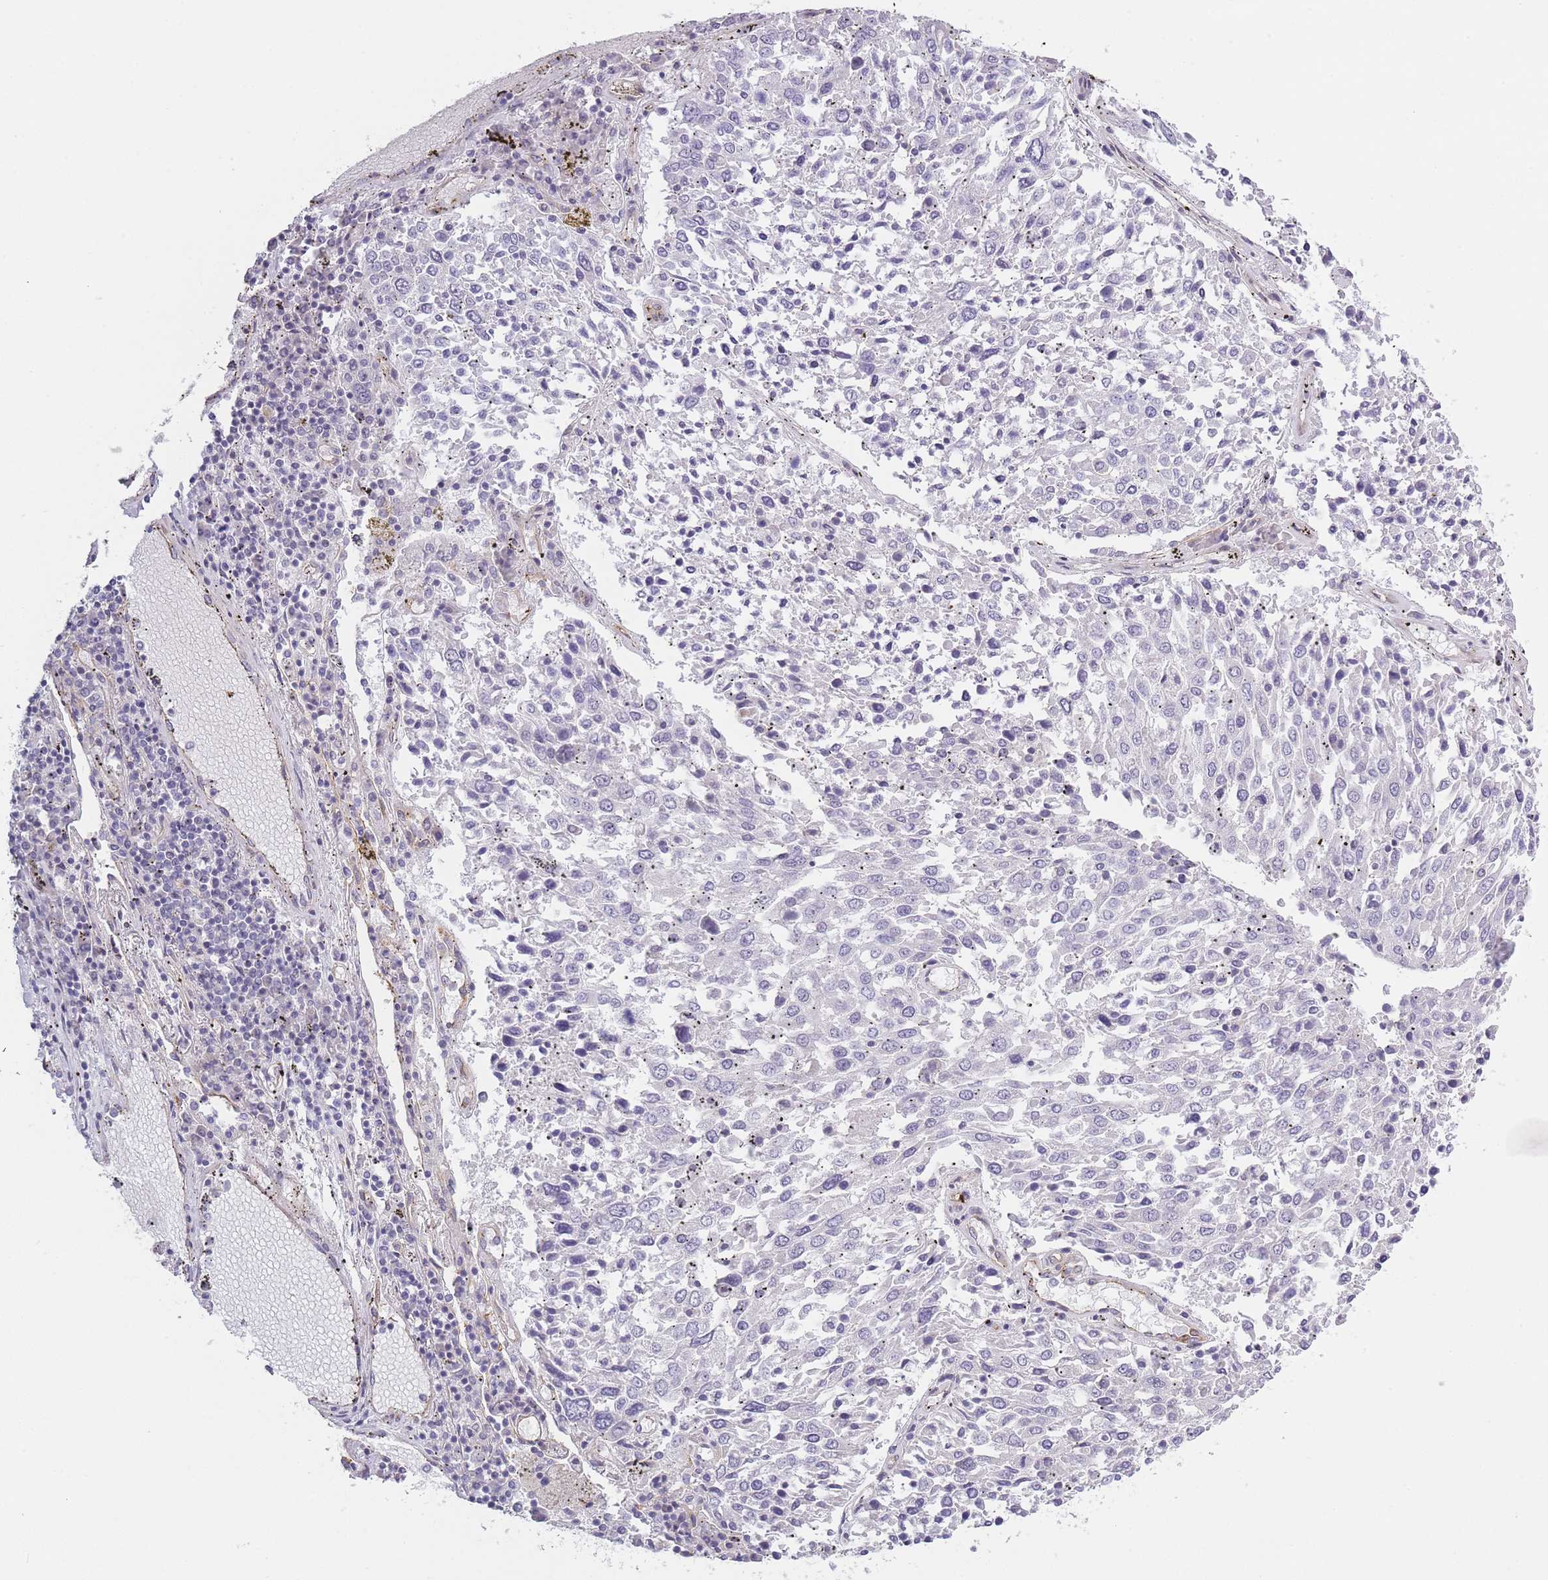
{"staining": {"intensity": "negative", "quantity": "none", "location": "none"}, "tissue": "lung cancer", "cell_type": "Tumor cells", "image_type": "cancer", "snomed": [{"axis": "morphology", "description": "Squamous cell carcinoma, NOS"}, {"axis": "topography", "description": "Lung"}], "caption": "High magnification brightfield microscopy of squamous cell carcinoma (lung) stained with DAB (3,3'-diaminobenzidine) (brown) and counterstained with hematoxylin (blue): tumor cells show no significant staining.", "gene": "SLC7A6", "patient": {"sex": "male", "age": 65}}